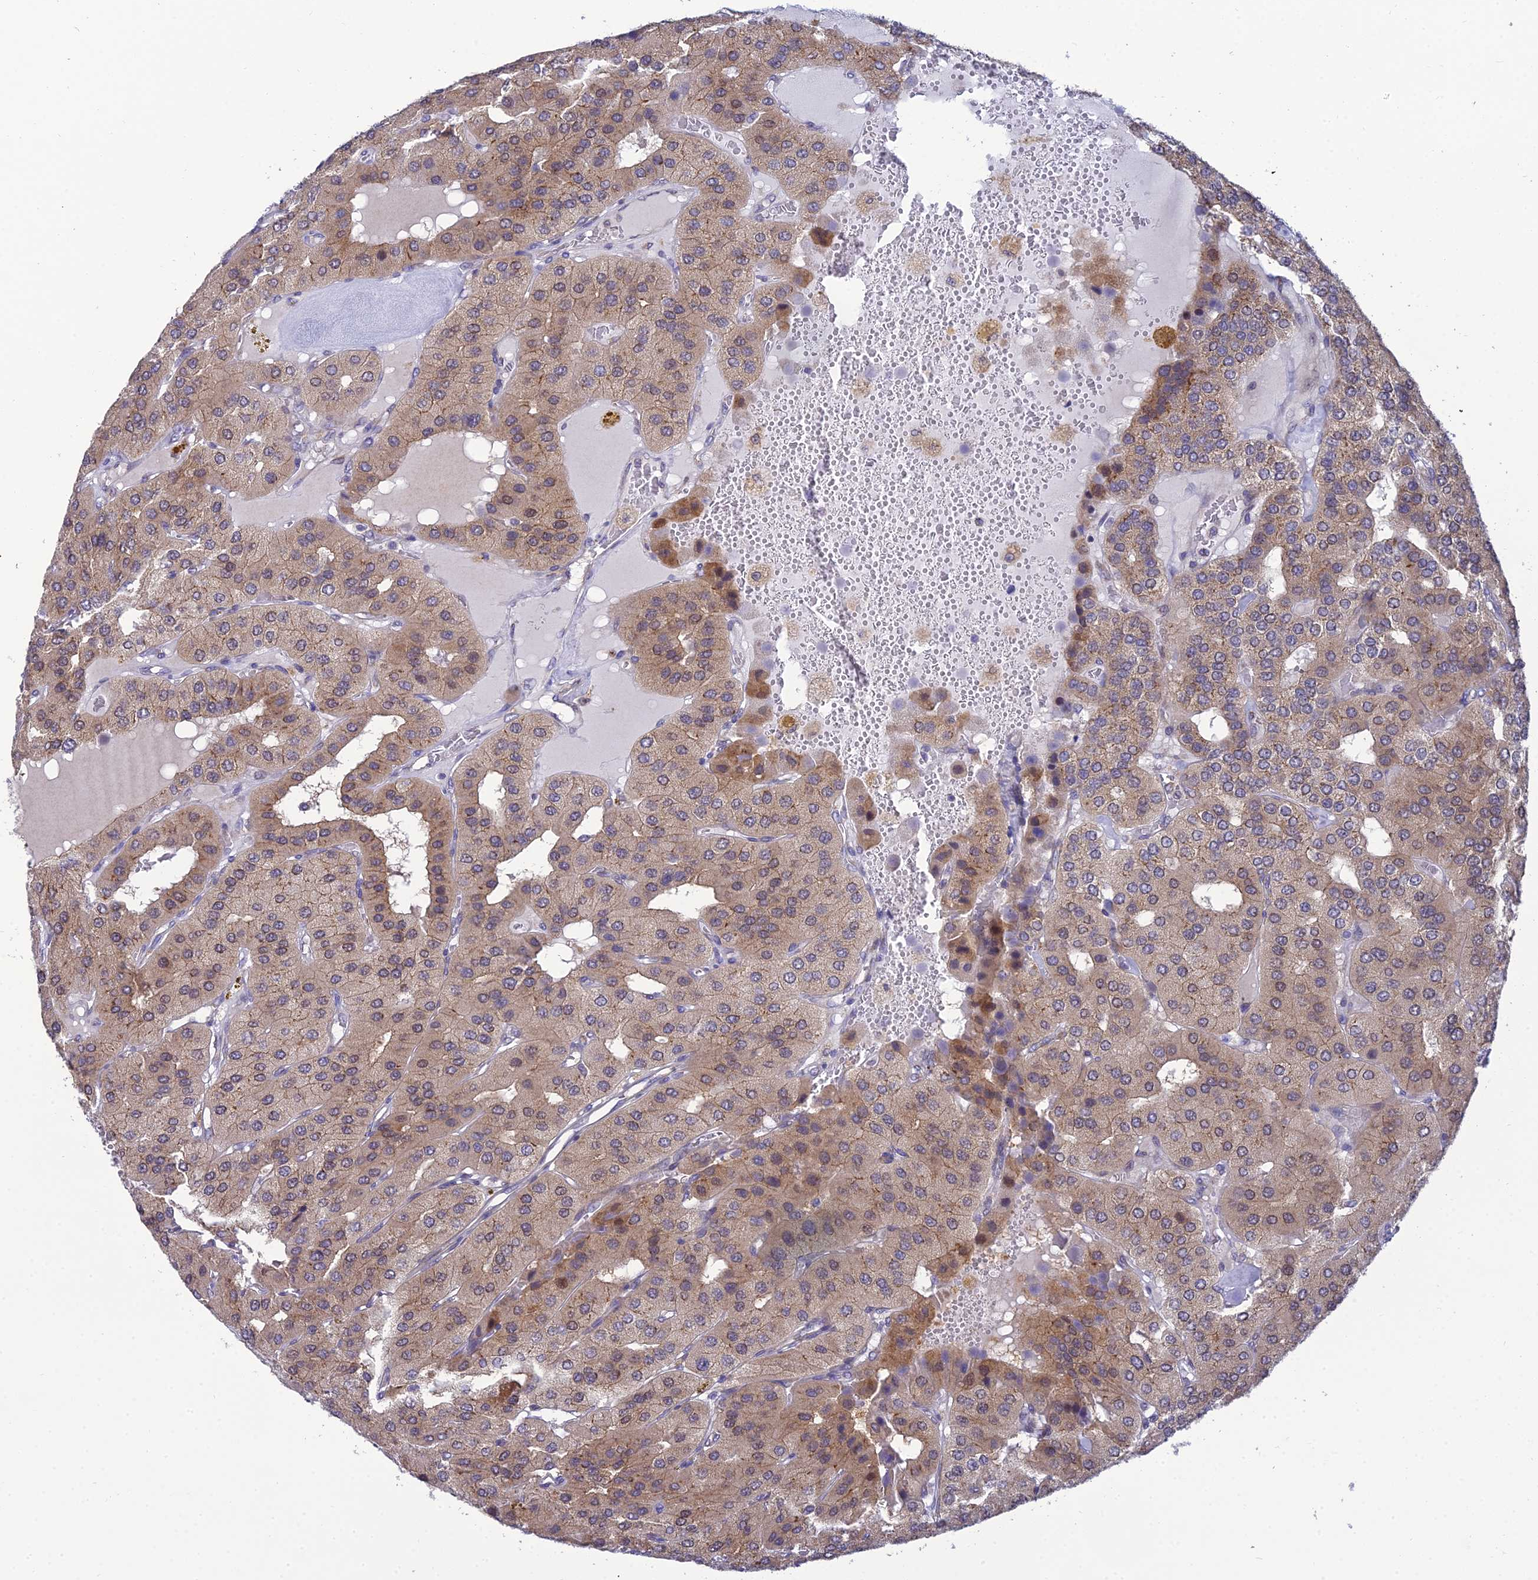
{"staining": {"intensity": "weak", "quantity": ">75%", "location": "cytoplasmic/membranous"}, "tissue": "parathyroid gland", "cell_type": "Glandular cells", "image_type": "normal", "snomed": [{"axis": "morphology", "description": "Normal tissue, NOS"}, {"axis": "morphology", "description": "Adenoma, NOS"}, {"axis": "topography", "description": "Parathyroid gland"}], "caption": "DAB (3,3'-diaminobenzidine) immunohistochemical staining of benign human parathyroid gland demonstrates weak cytoplasmic/membranous protein expression in approximately >75% of glandular cells. The staining was performed using DAB (3,3'-diaminobenzidine) to visualize the protein expression in brown, while the nuclei were stained in blue with hematoxylin (Magnification: 20x).", "gene": "CLCN7", "patient": {"sex": "female", "age": 86}}